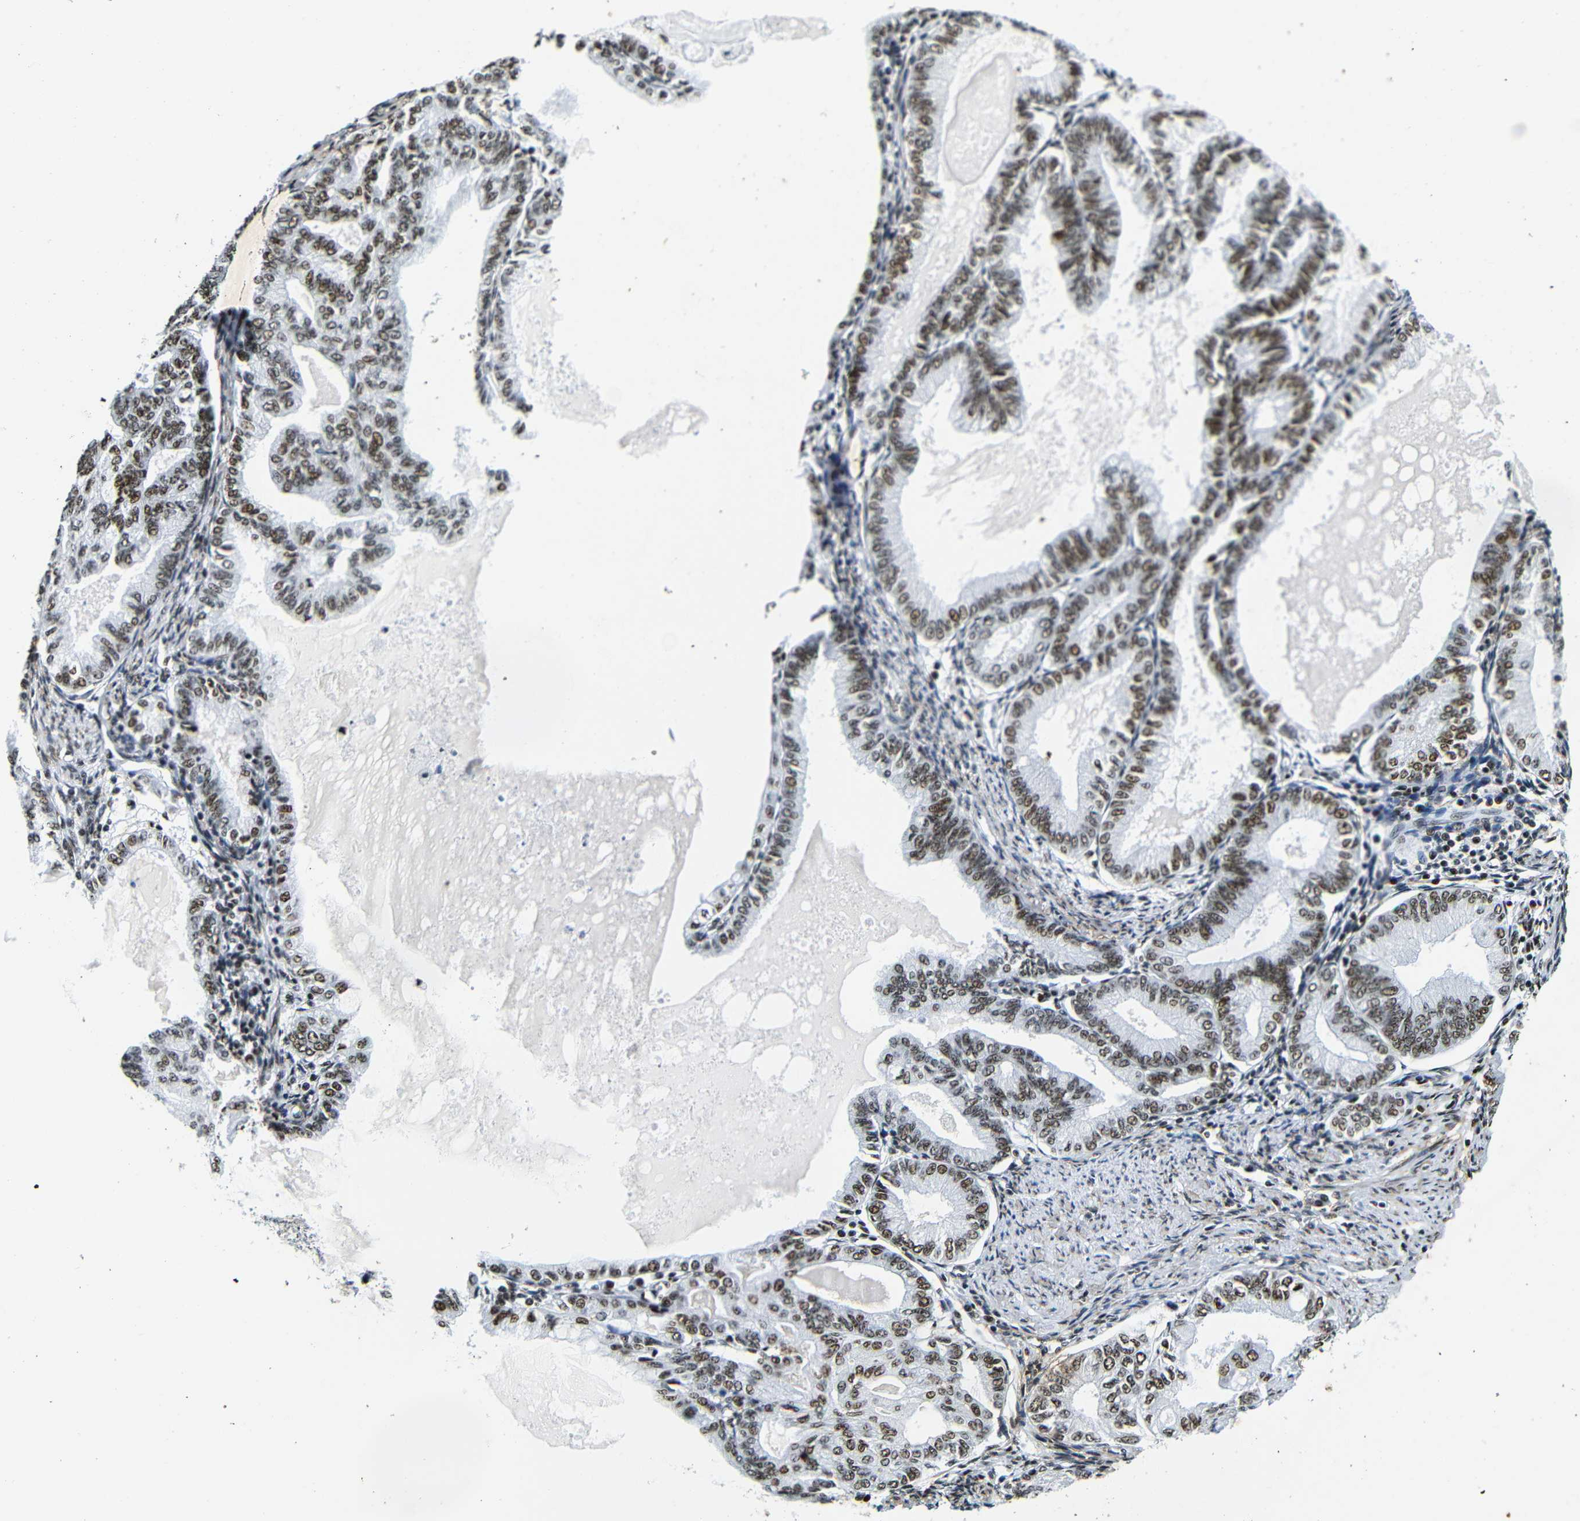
{"staining": {"intensity": "moderate", "quantity": ">75%", "location": "nuclear"}, "tissue": "endometrial cancer", "cell_type": "Tumor cells", "image_type": "cancer", "snomed": [{"axis": "morphology", "description": "Adenocarcinoma, NOS"}, {"axis": "topography", "description": "Endometrium"}], "caption": "Immunohistochemical staining of human adenocarcinoma (endometrial) reveals moderate nuclear protein expression in about >75% of tumor cells. (Brightfield microscopy of DAB IHC at high magnification).", "gene": "SRSF1", "patient": {"sex": "female", "age": 86}}